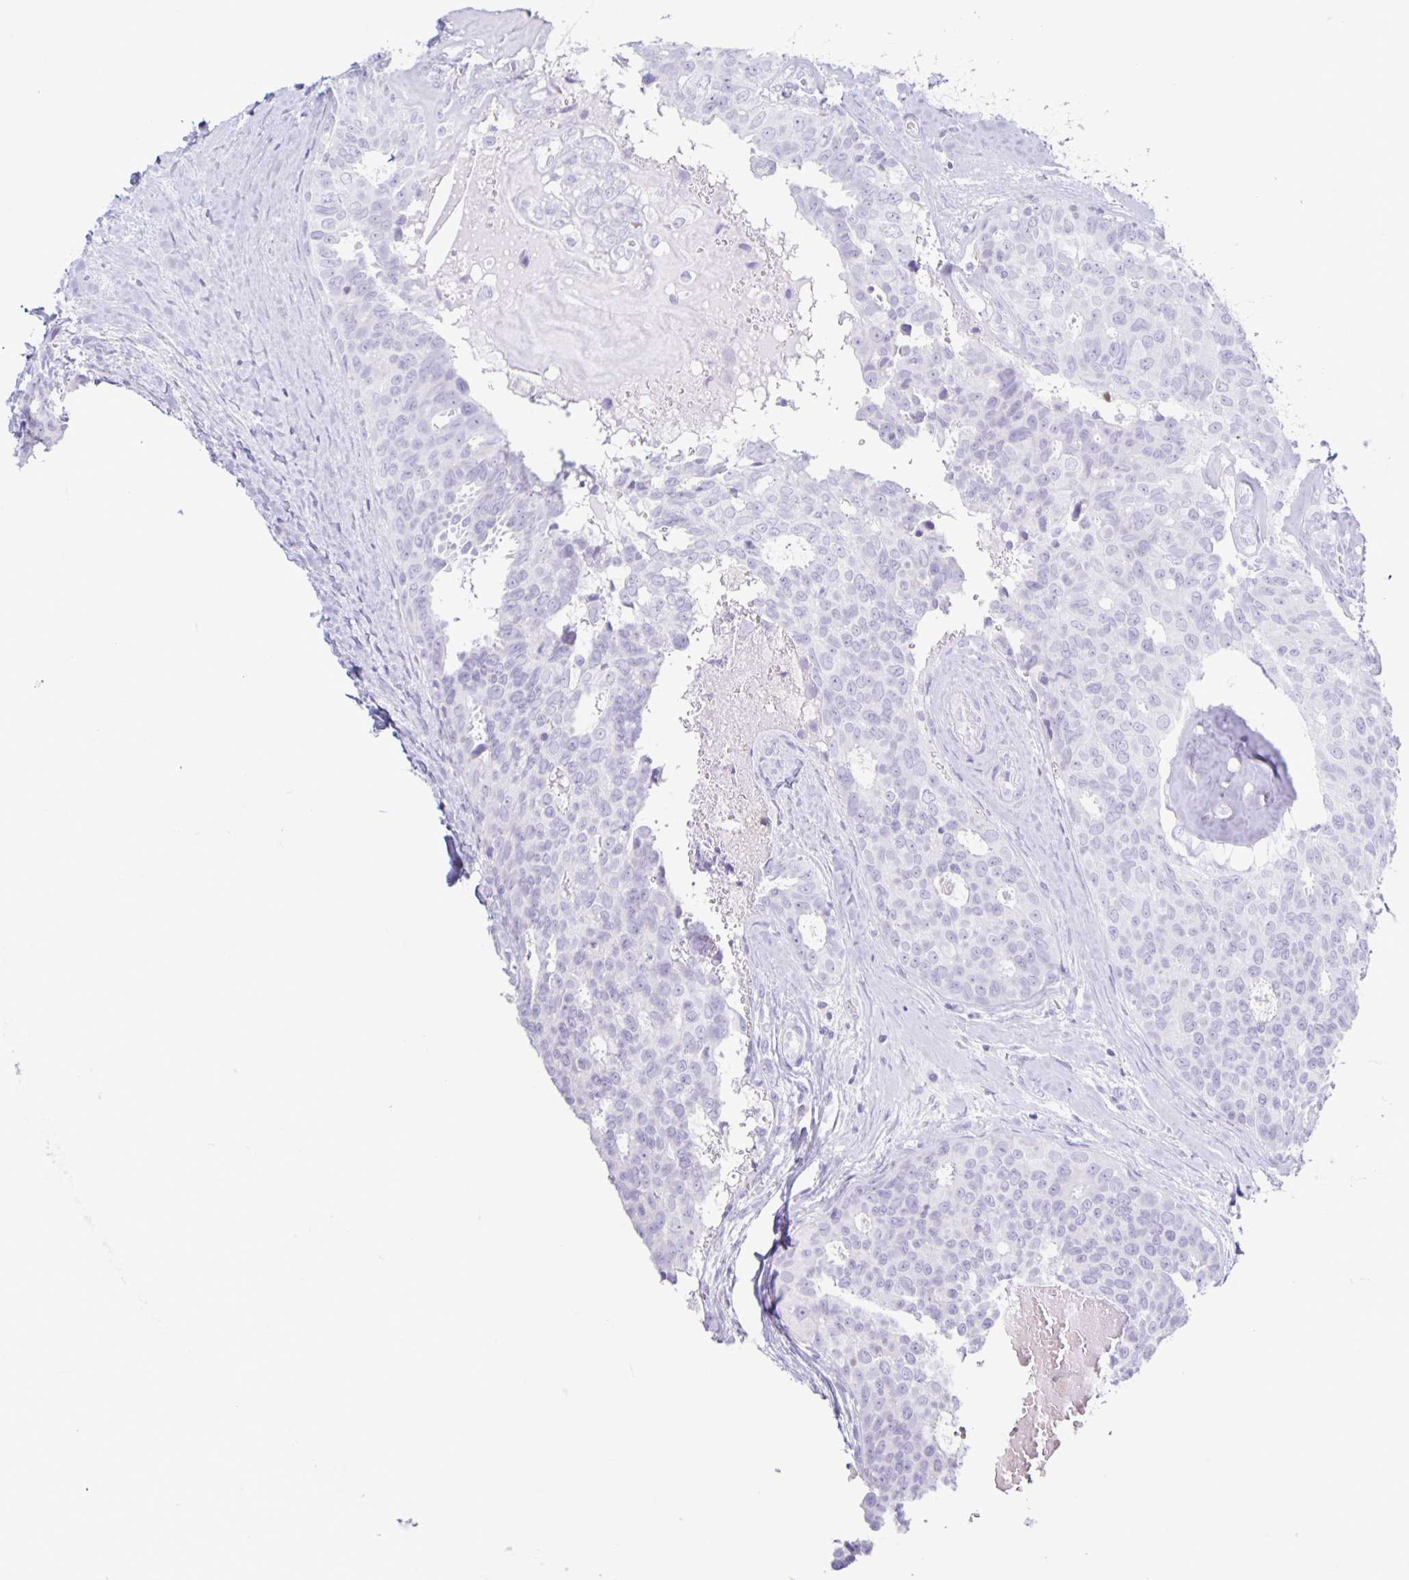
{"staining": {"intensity": "negative", "quantity": "none", "location": "none"}, "tissue": "breast cancer", "cell_type": "Tumor cells", "image_type": "cancer", "snomed": [{"axis": "morphology", "description": "Duct carcinoma"}, {"axis": "topography", "description": "Breast"}], "caption": "There is no significant expression in tumor cells of invasive ductal carcinoma (breast).", "gene": "CT45A5", "patient": {"sex": "female", "age": 45}}